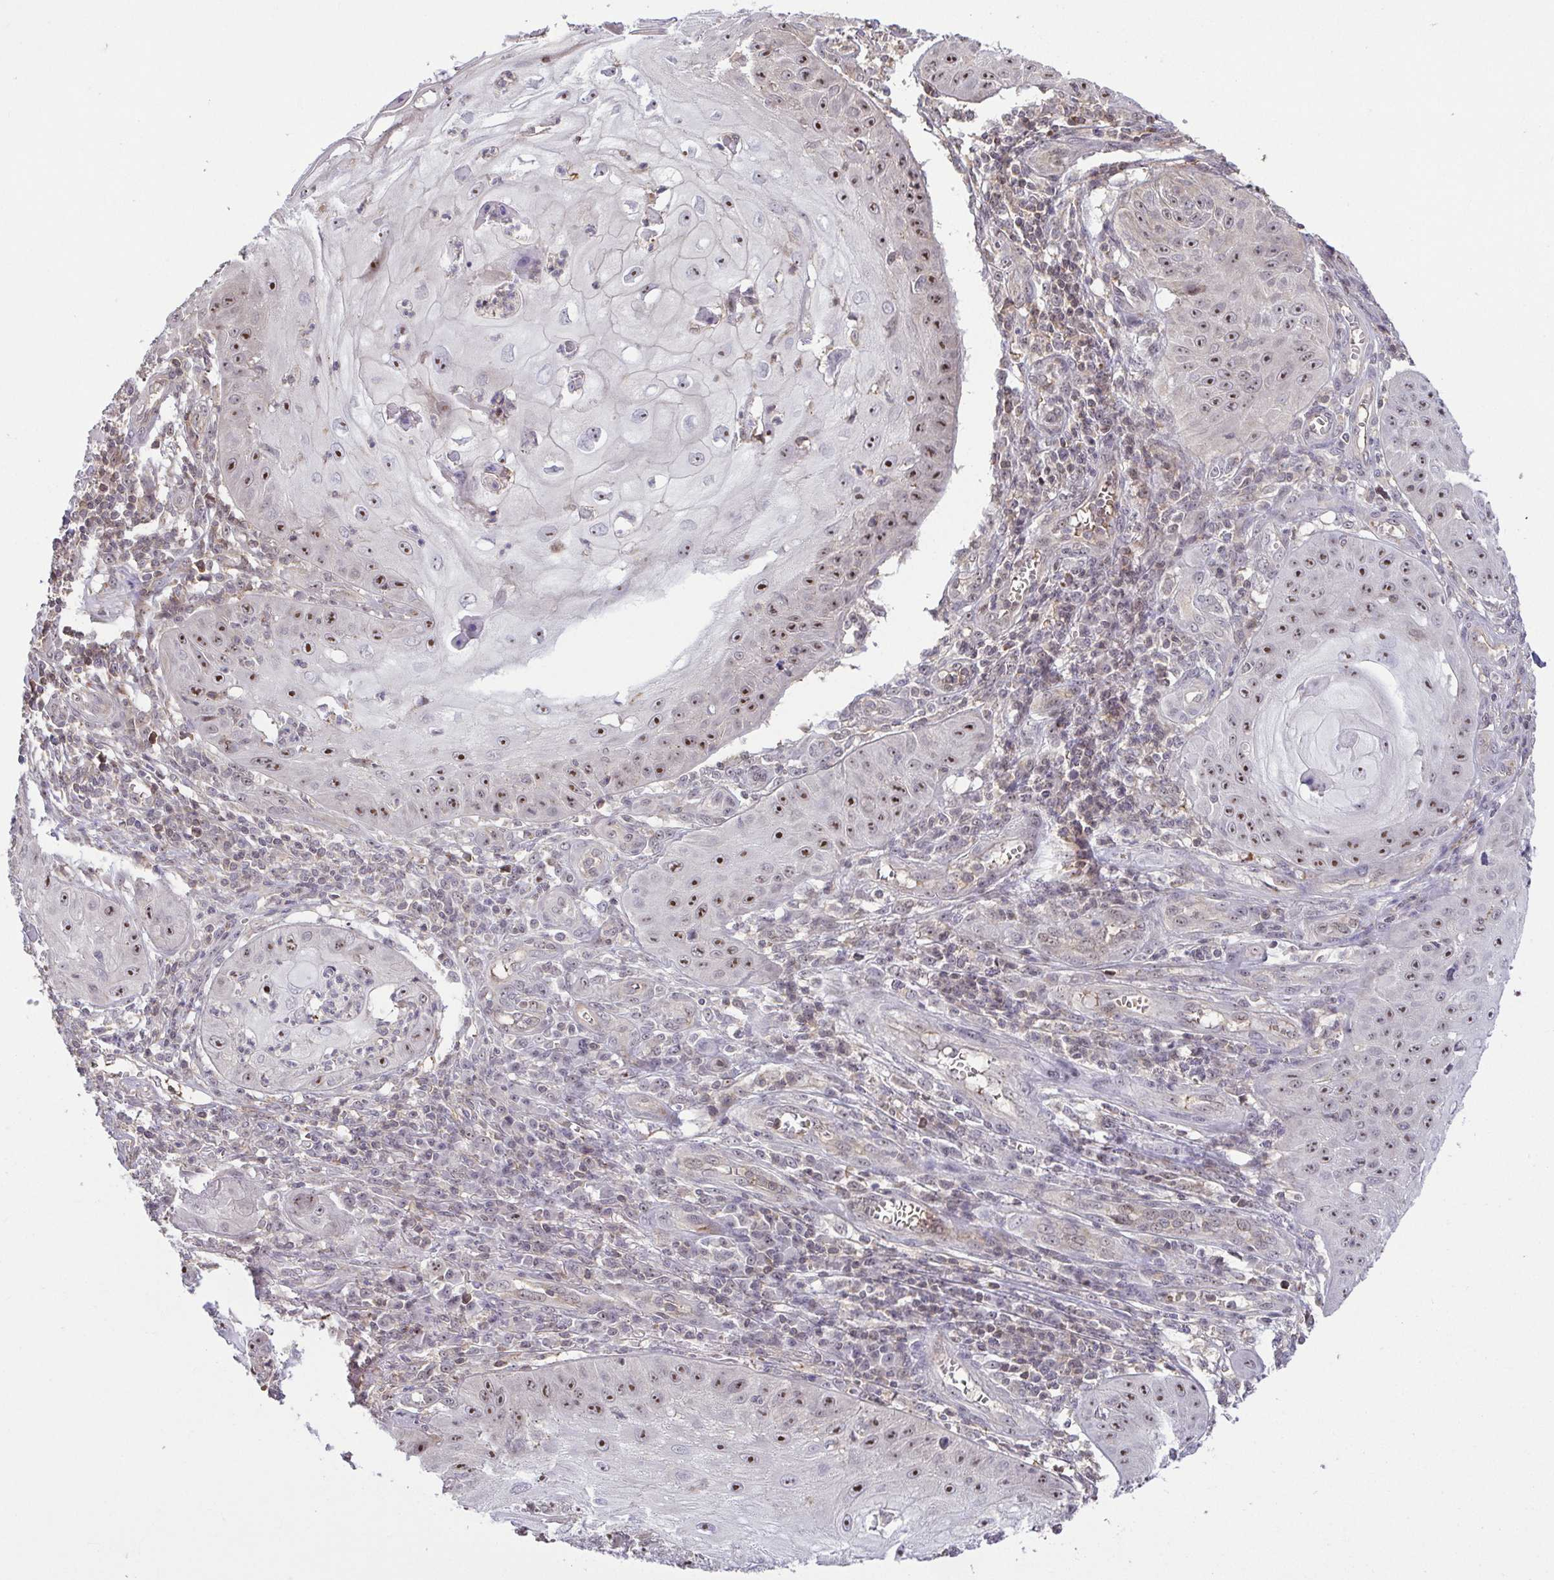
{"staining": {"intensity": "moderate", "quantity": "25%-75%", "location": "nuclear"}, "tissue": "skin cancer", "cell_type": "Tumor cells", "image_type": "cancer", "snomed": [{"axis": "morphology", "description": "Squamous cell carcinoma, NOS"}, {"axis": "topography", "description": "Skin"}], "caption": "An immunohistochemistry image of neoplastic tissue is shown. Protein staining in brown highlights moderate nuclear positivity in skin squamous cell carcinoma within tumor cells.", "gene": "RSL24D1", "patient": {"sex": "male", "age": 70}}